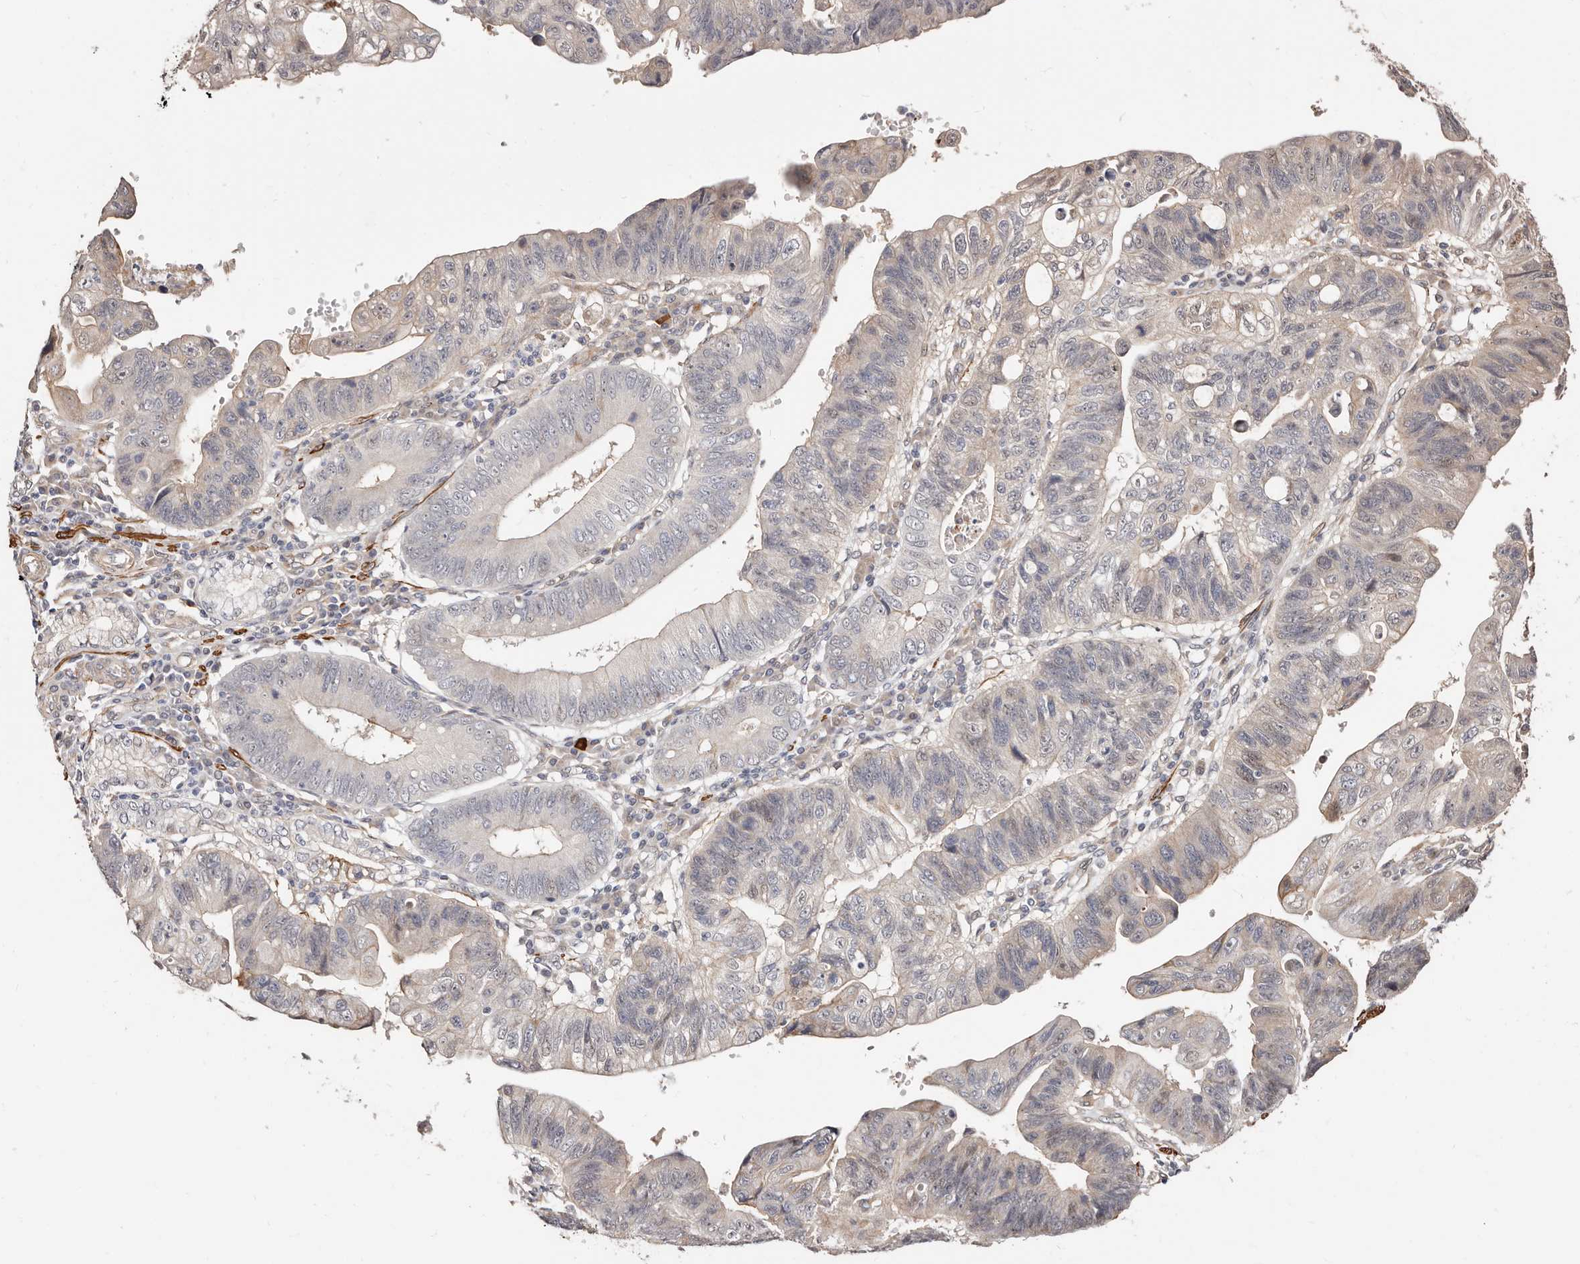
{"staining": {"intensity": "weak", "quantity": "<25%", "location": "cytoplasmic/membranous"}, "tissue": "stomach cancer", "cell_type": "Tumor cells", "image_type": "cancer", "snomed": [{"axis": "morphology", "description": "Adenocarcinoma, NOS"}, {"axis": "topography", "description": "Stomach"}], "caption": "This is a image of immunohistochemistry (IHC) staining of adenocarcinoma (stomach), which shows no expression in tumor cells.", "gene": "TRIP13", "patient": {"sex": "male", "age": 59}}